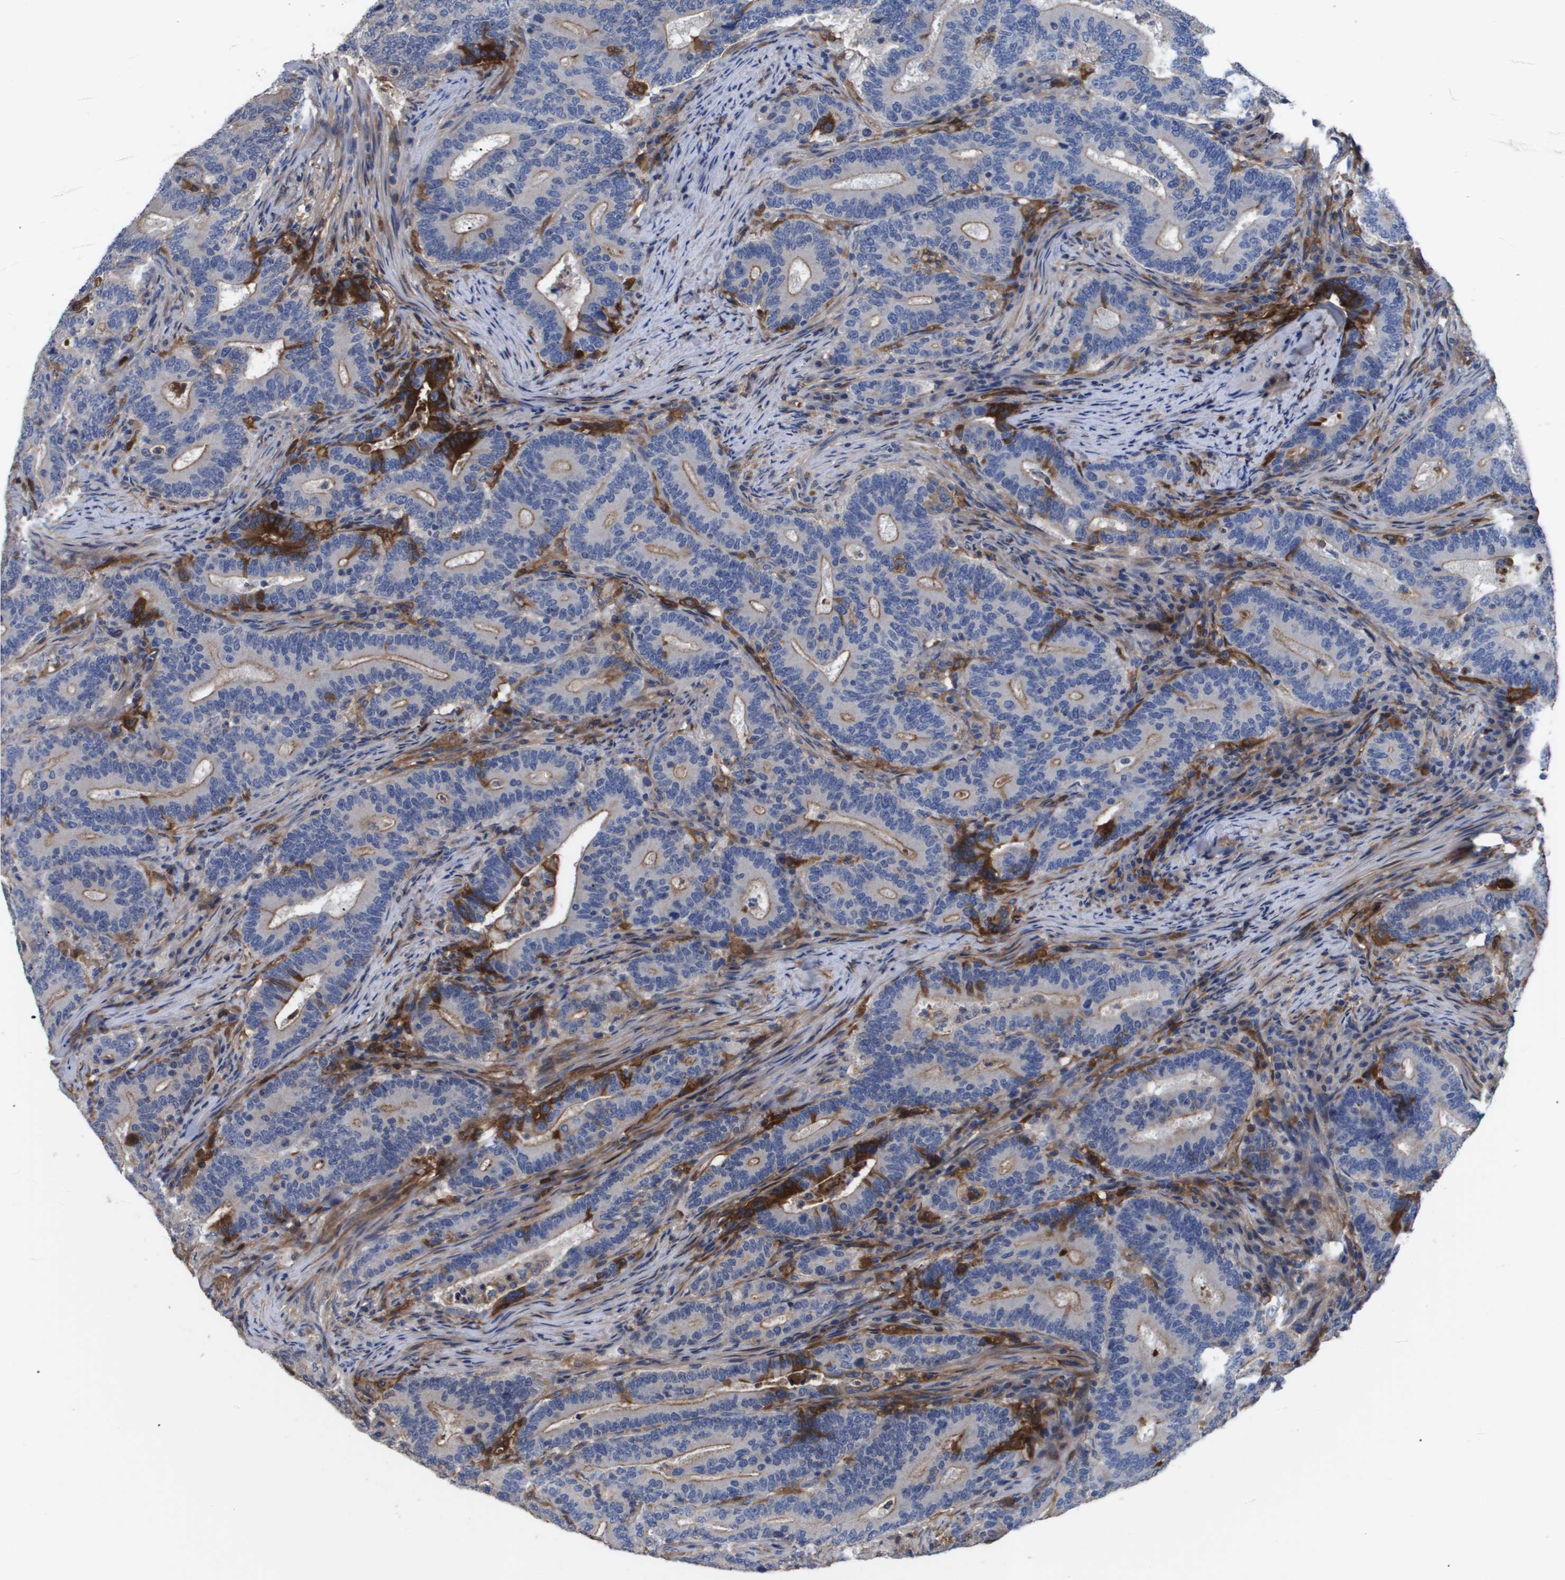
{"staining": {"intensity": "moderate", "quantity": "<25%", "location": "cytoplasmic/membranous"}, "tissue": "colorectal cancer", "cell_type": "Tumor cells", "image_type": "cancer", "snomed": [{"axis": "morphology", "description": "Adenocarcinoma, NOS"}, {"axis": "topography", "description": "Colon"}], "caption": "Approximately <25% of tumor cells in human colorectal cancer exhibit moderate cytoplasmic/membranous protein positivity as visualized by brown immunohistochemical staining.", "gene": "SERPINA6", "patient": {"sex": "female", "age": 66}}